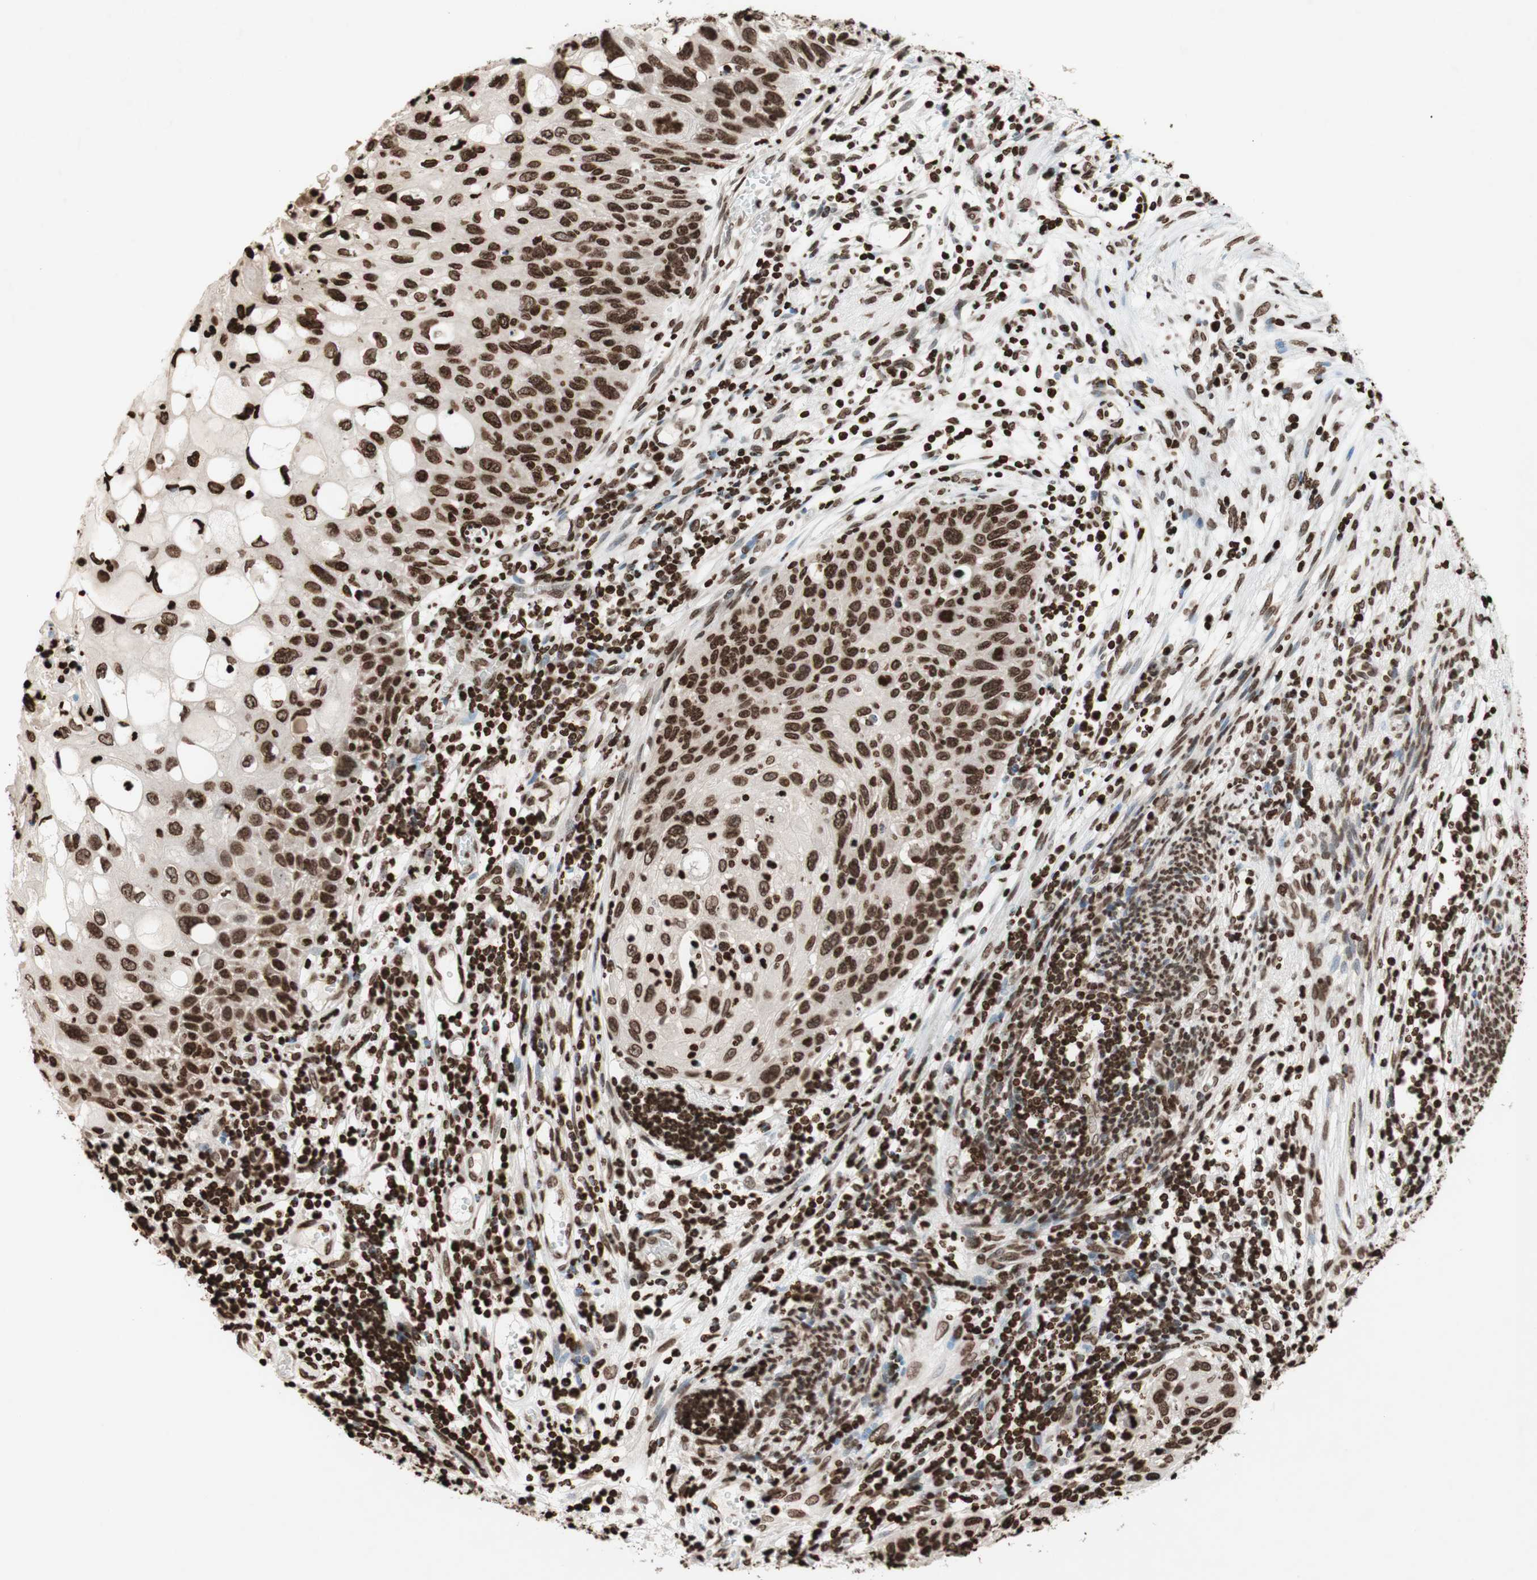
{"staining": {"intensity": "strong", "quantity": ">75%", "location": "nuclear"}, "tissue": "cervical cancer", "cell_type": "Tumor cells", "image_type": "cancer", "snomed": [{"axis": "morphology", "description": "Squamous cell carcinoma, NOS"}, {"axis": "topography", "description": "Cervix"}], "caption": "IHC (DAB) staining of human squamous cell carcinoma (cervical) displays strong nuclear protein positivity in approximately >75% of tumor cells.", "gene": "NCOA3", "patient": {"sex": "female", "age": 70}}